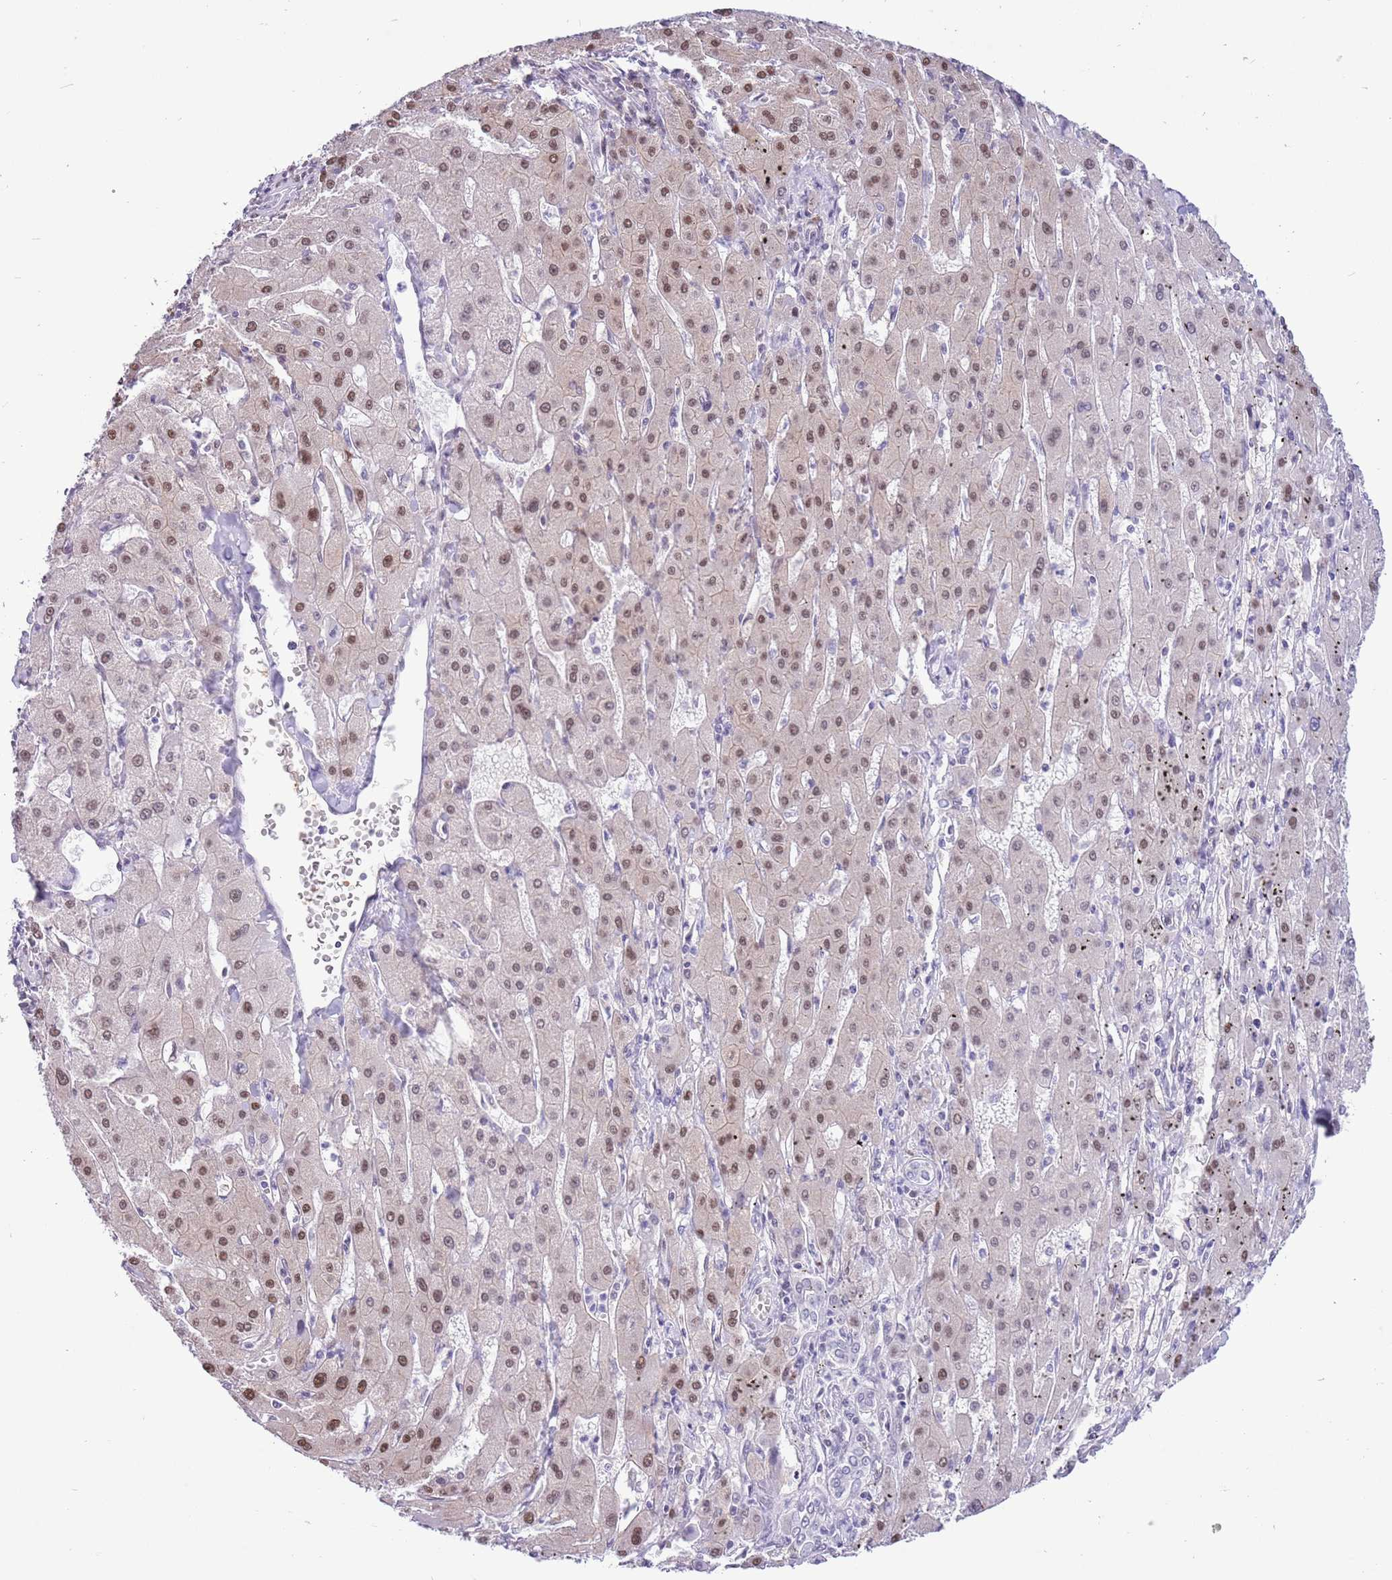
{"staining": {"intensity": "weak", "quantity": "25%-75%", "location": "nuclear"}, "tissue": "liver cancer", "cell_type": "Tumor cells", "image_type": "cancer", "snomed": [{"axis": "morphology", "description": "Carcinoma, Hepatocellular, NOS"}, {"axis": "topography", "description": "Liver"}], "caption": "About 25%-75% of tumor cells in hepatocellular carcinoma (liver) display weak nuclear protein staining as visualized by brown immunohistochemical staining.", "gene": "DDI2", "patient": {"sex": "male", "age": 72}}